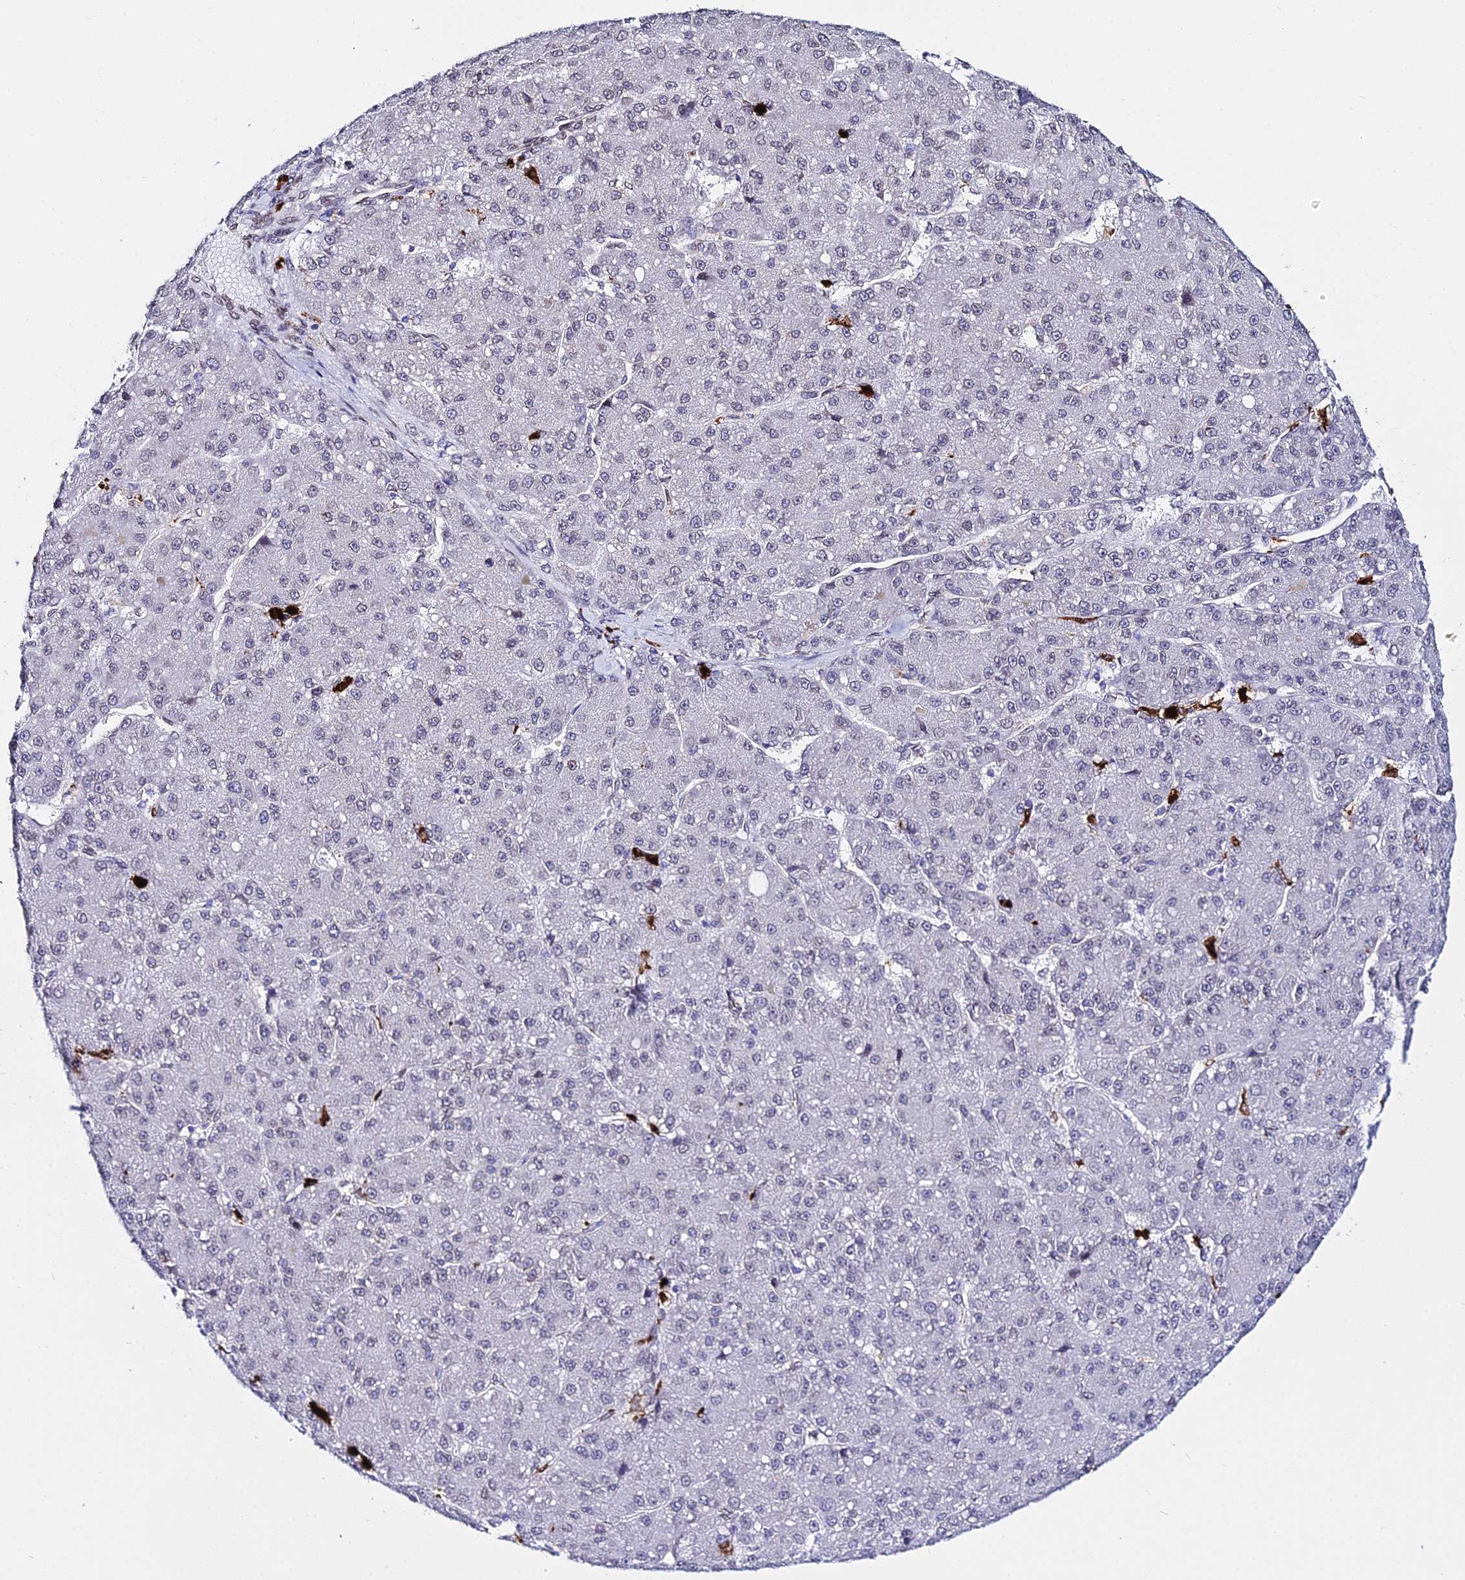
{"staining": {"intensity": "negative", "quantity": "none", "location": "none"}, "tissue": "liver cancer", "cell_type": "Tumor cells", "image_type": "cancer", "snomed": [{"axis": "morphology", "description": "Carcinoma, Hepatocellular, NOS"}, {"axis": "topography", "description": "Liver"}], "caption": "DAB (3,3'-diaminobenzidine) immunohistochemical staining of liver cancer exhibits no significant positivity in tumor cells. Nuclei are stained in blue.", "gene": "MCM10", "patient": {"sex": "male", "age": 67}}